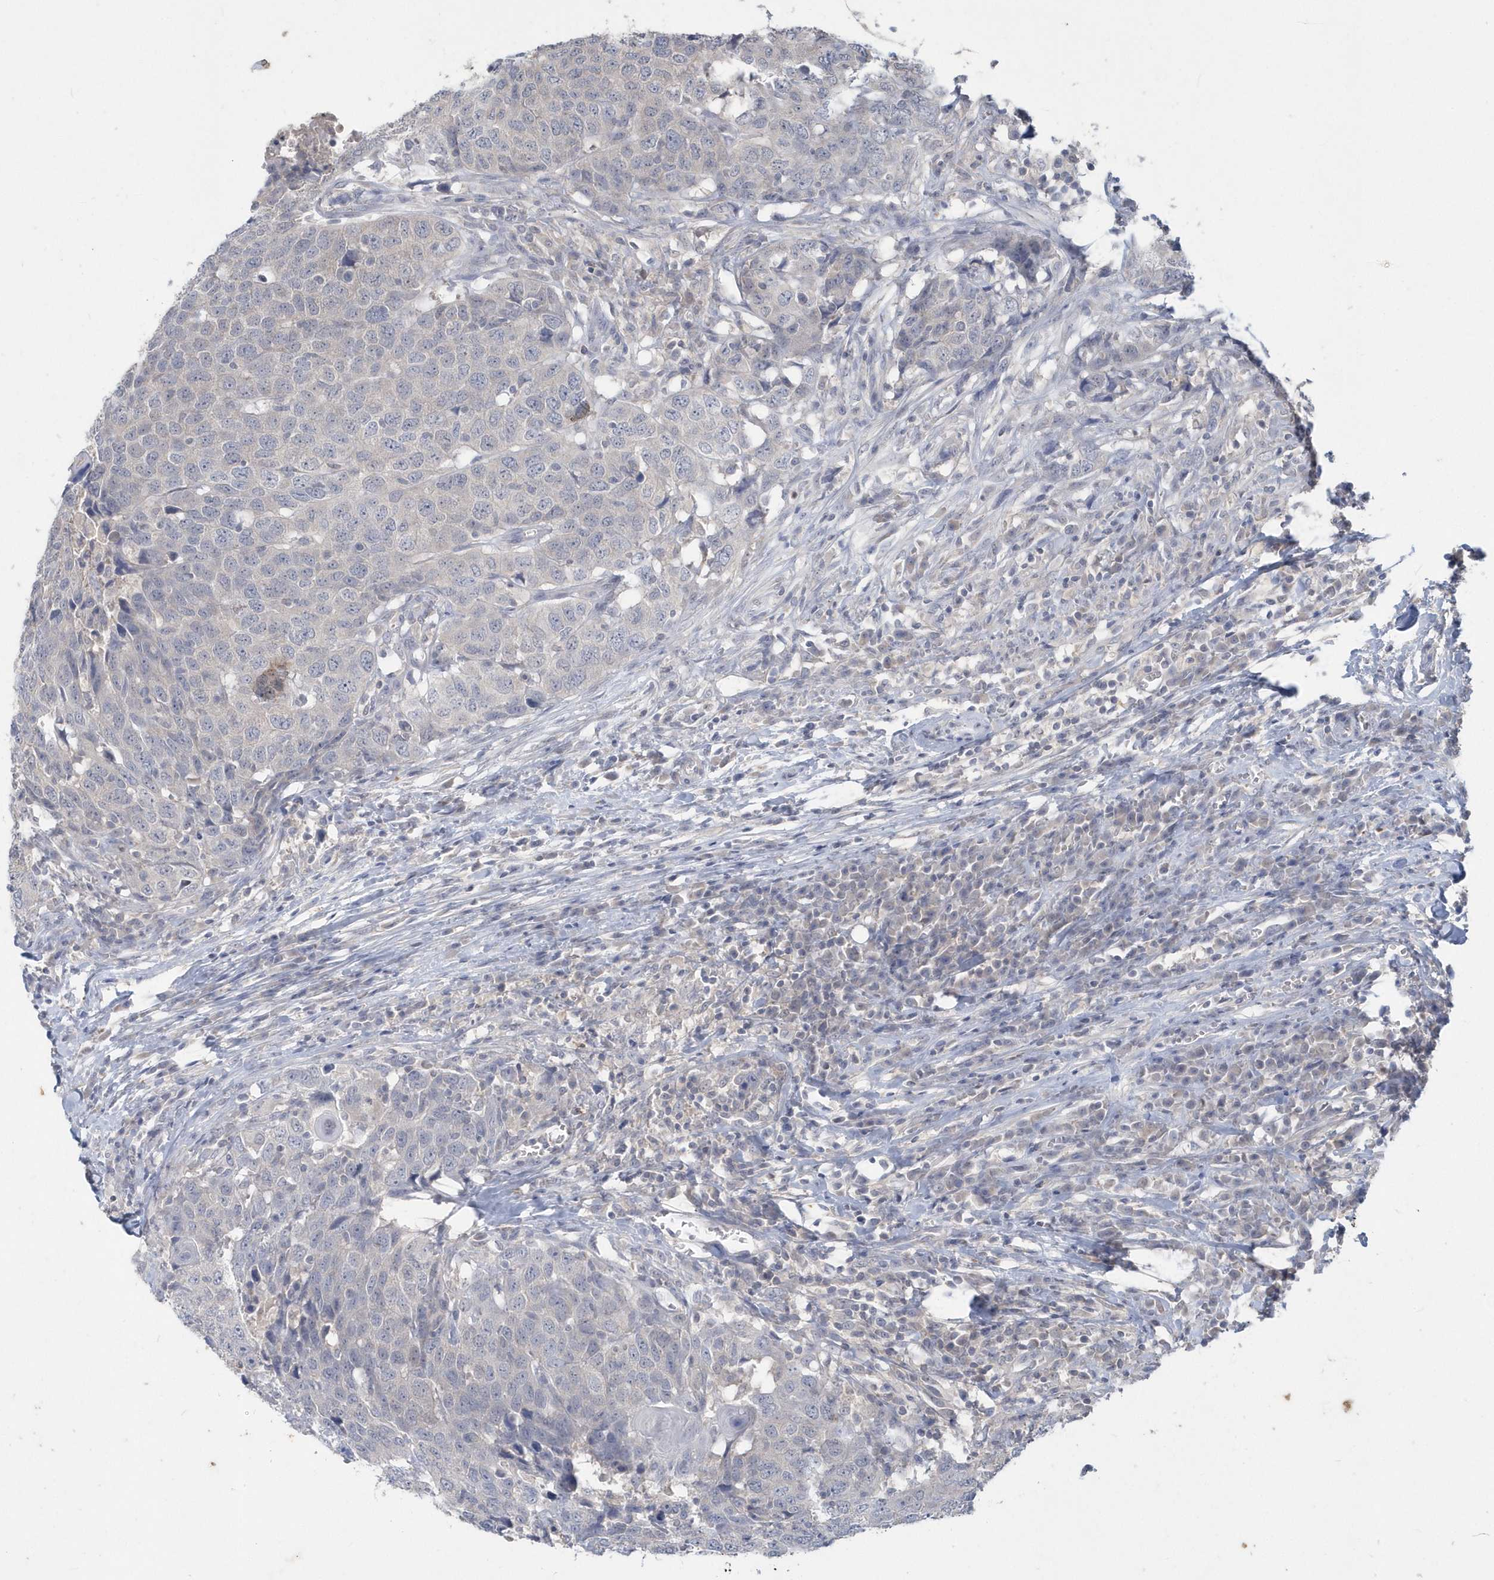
{"staining": {"intensity": "negative", "quantity": "none", "location": "none"}, "tissue": "head and neck cancer", "cell_type": "Tumor cells", "image_type": "cancer", "snomed": [{"axis": "morphology", "description": "Squamous cell carcinoma, NOS"}, {"axis": "topography", "description": "Head-Neck"}], "caption": "This is an IHC histopathology image of head and neck cancer. There is no expression in tumor cells.", "gene": "AKR7A2", "patient": {"sex": "male", "age": 66}}